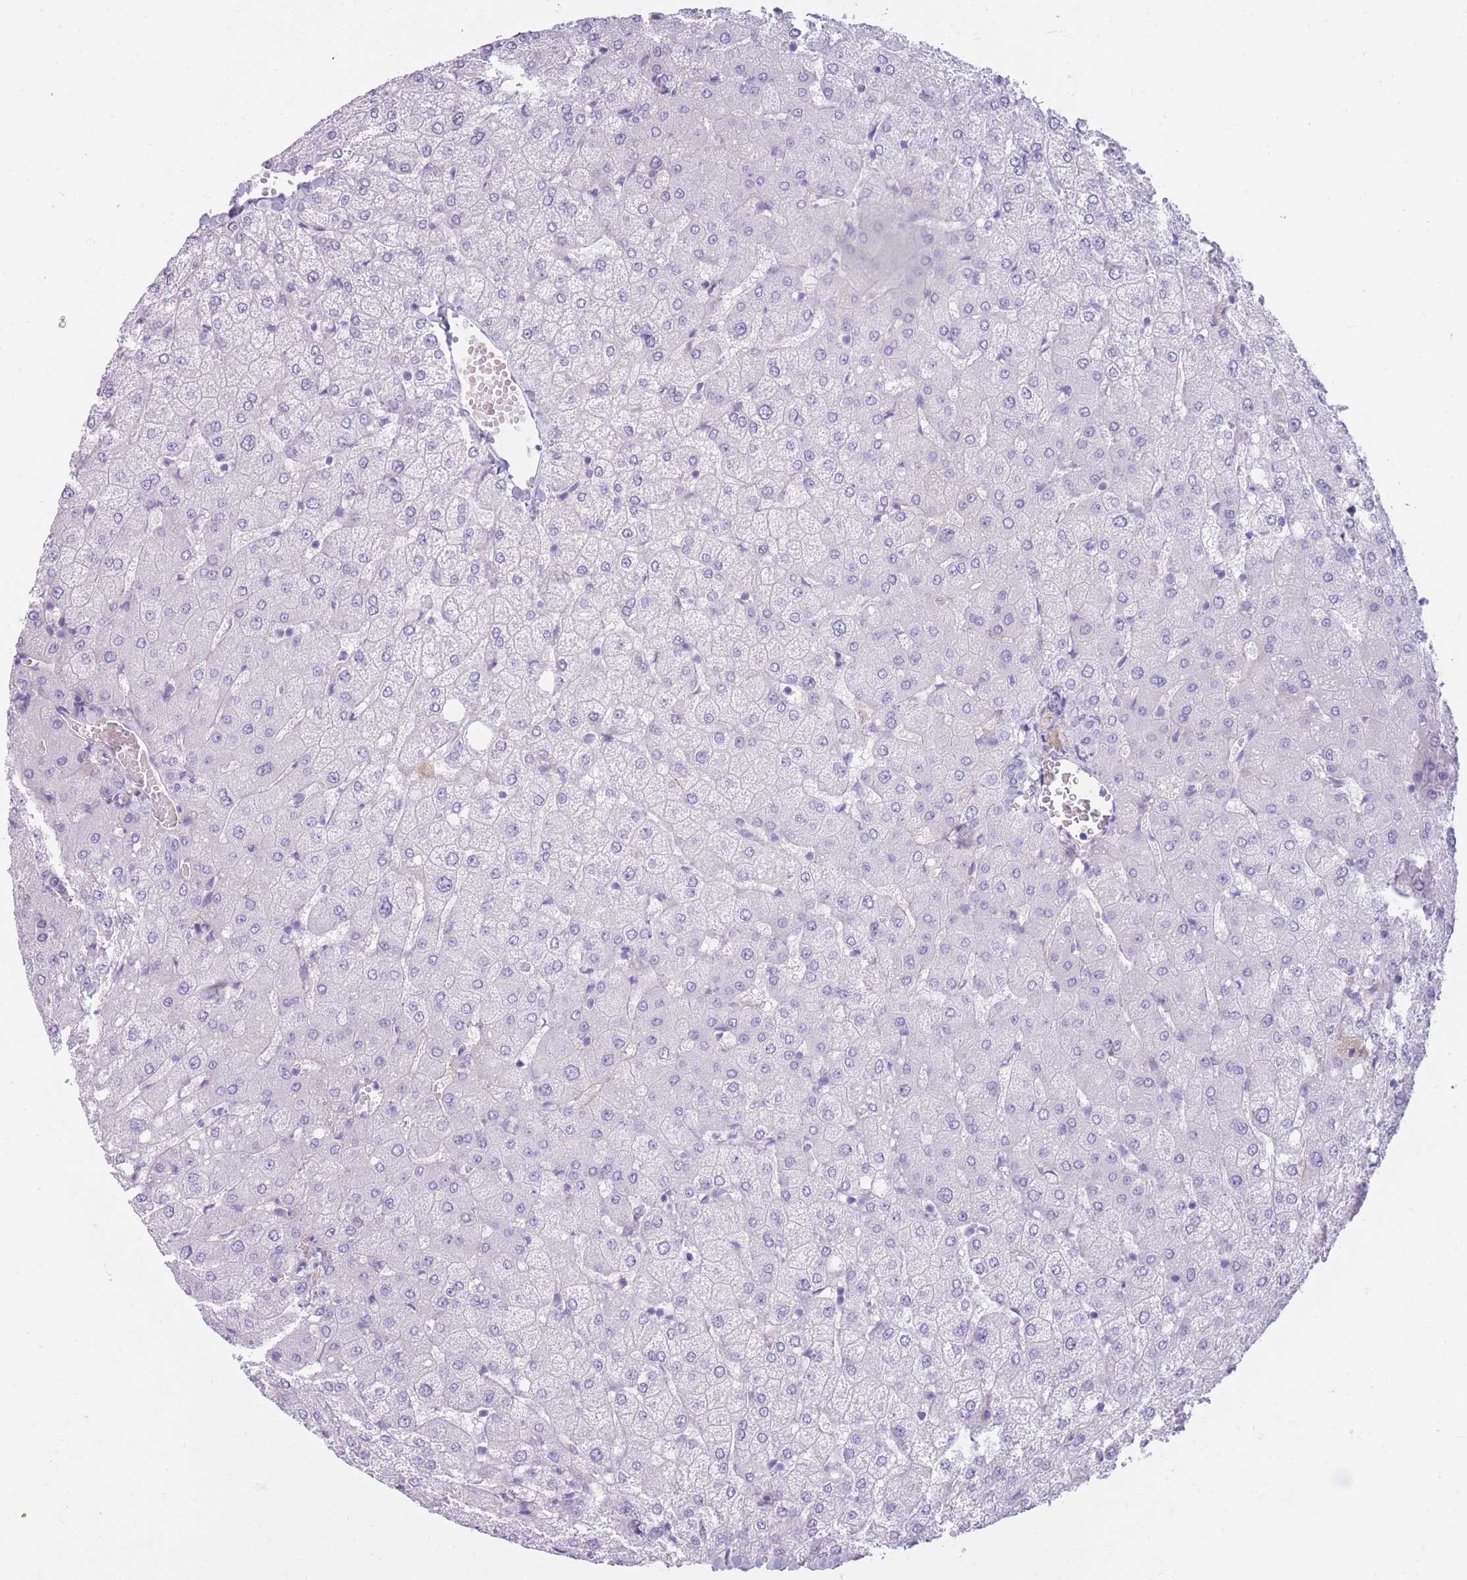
{"staining": {"intensity": "negative", "quantity": "none", "location": "none"}, "tissue": "liver", "cell_type": "Cholangiocytes", "image_type": "normal", "snomed": [{"axis": "morphology", "description": "Normal tissue, NOS"}, {"axis": "topography", "description": "Liver"}], "caption": "The histopathology image reveals no significant expression in cholangiocytes of liver.", "gene": "TNFSF11", "patient": {"sex": "female", "age": 54}}